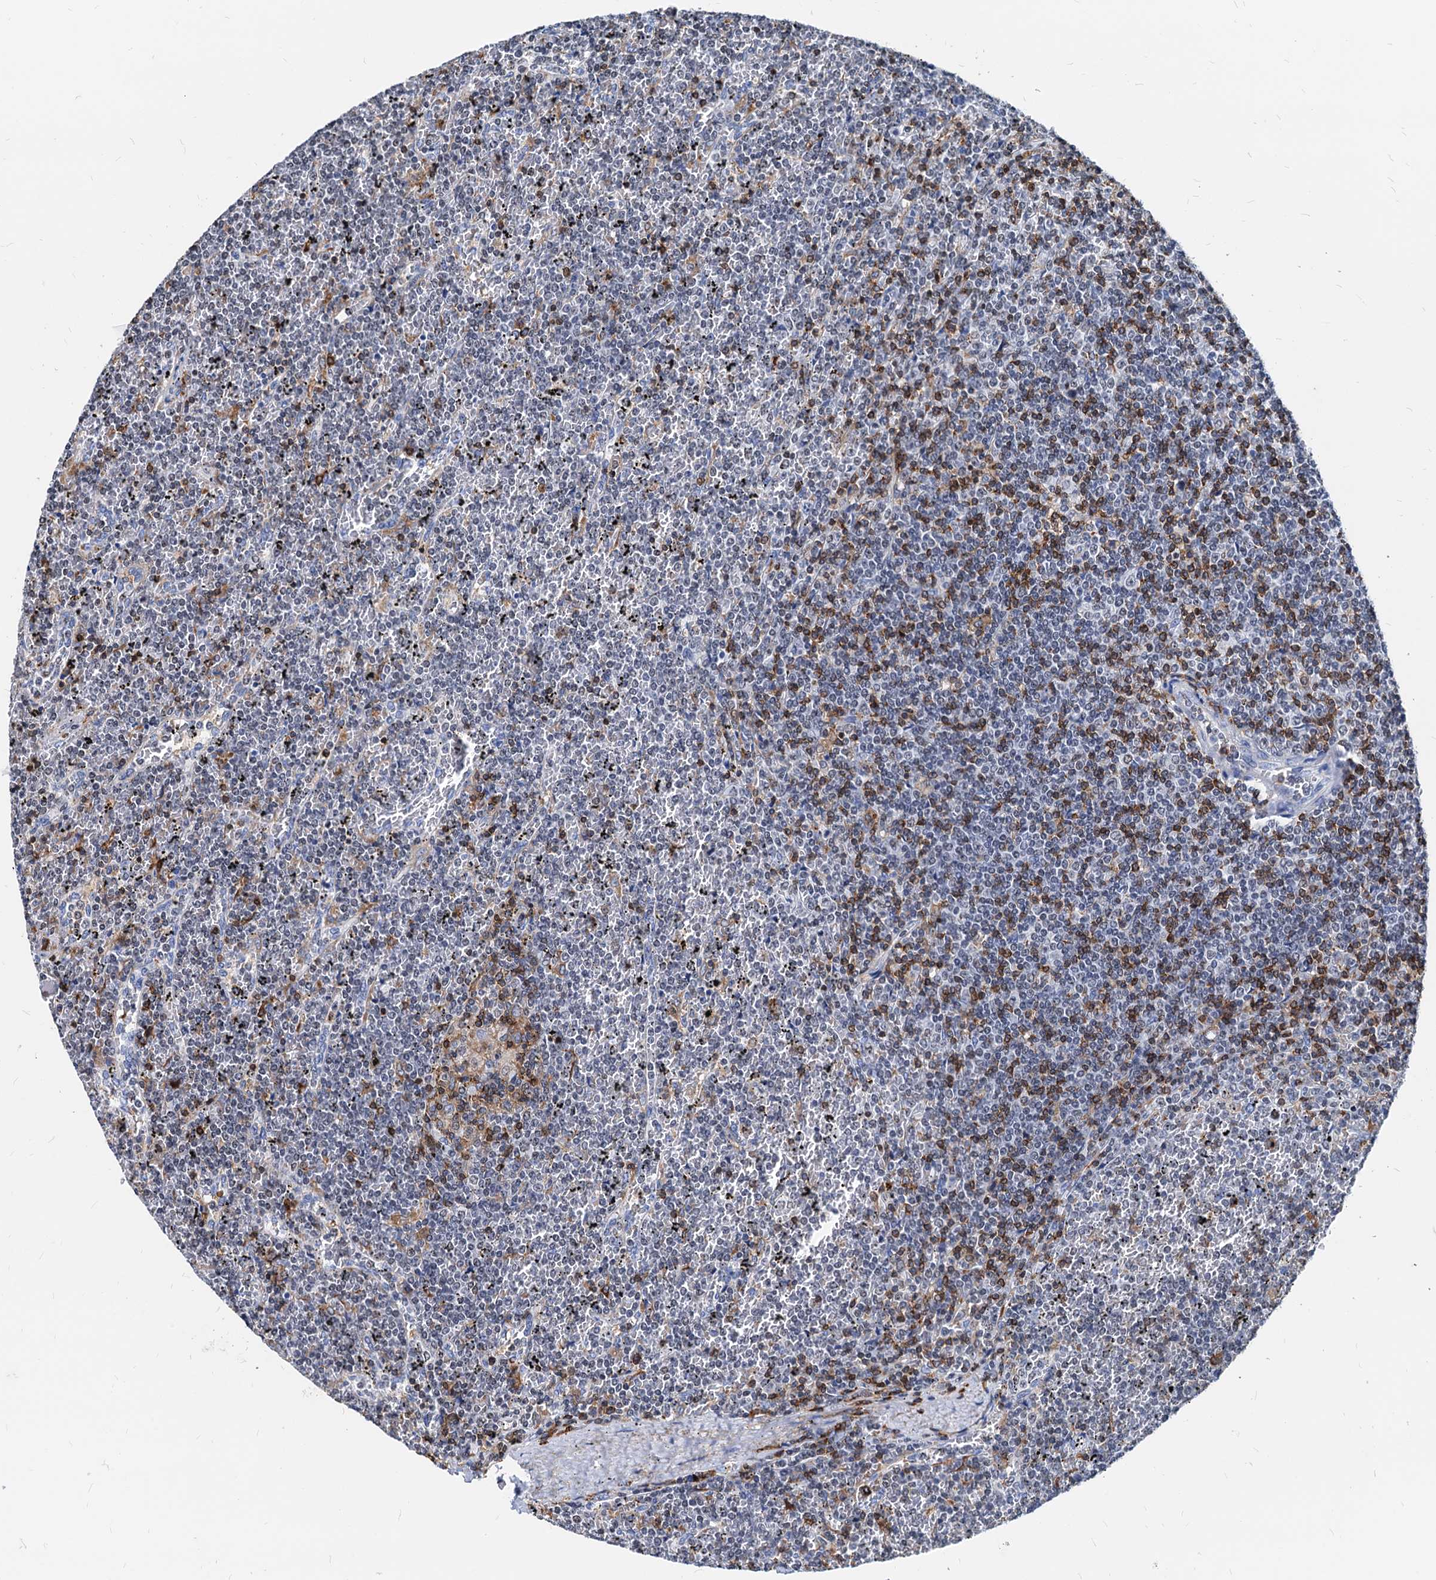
{"staining": {"intensity": "negative", "quantity": "none", "location": "none"}, "tissue": "lymphoma", "cell_type": "Tumor cells", "image_type": "cancer", "snomed": [{"axis": "morphology", "description": "Malignant lymphoma, non-Hodgkin's type, Low grade"}, {"axis": "topography", "description": "Spleen"}], "caption": "IHC image of neoplastic tissue: human malignant lymphoma, non-Hodgkin's type (low-grade) stained with DAB reveals no significant protein positivity in tumor cells. Nuclei are stained in blue.", "gene": "LCP2", "patient": {"sex": "female", "age": 19}}